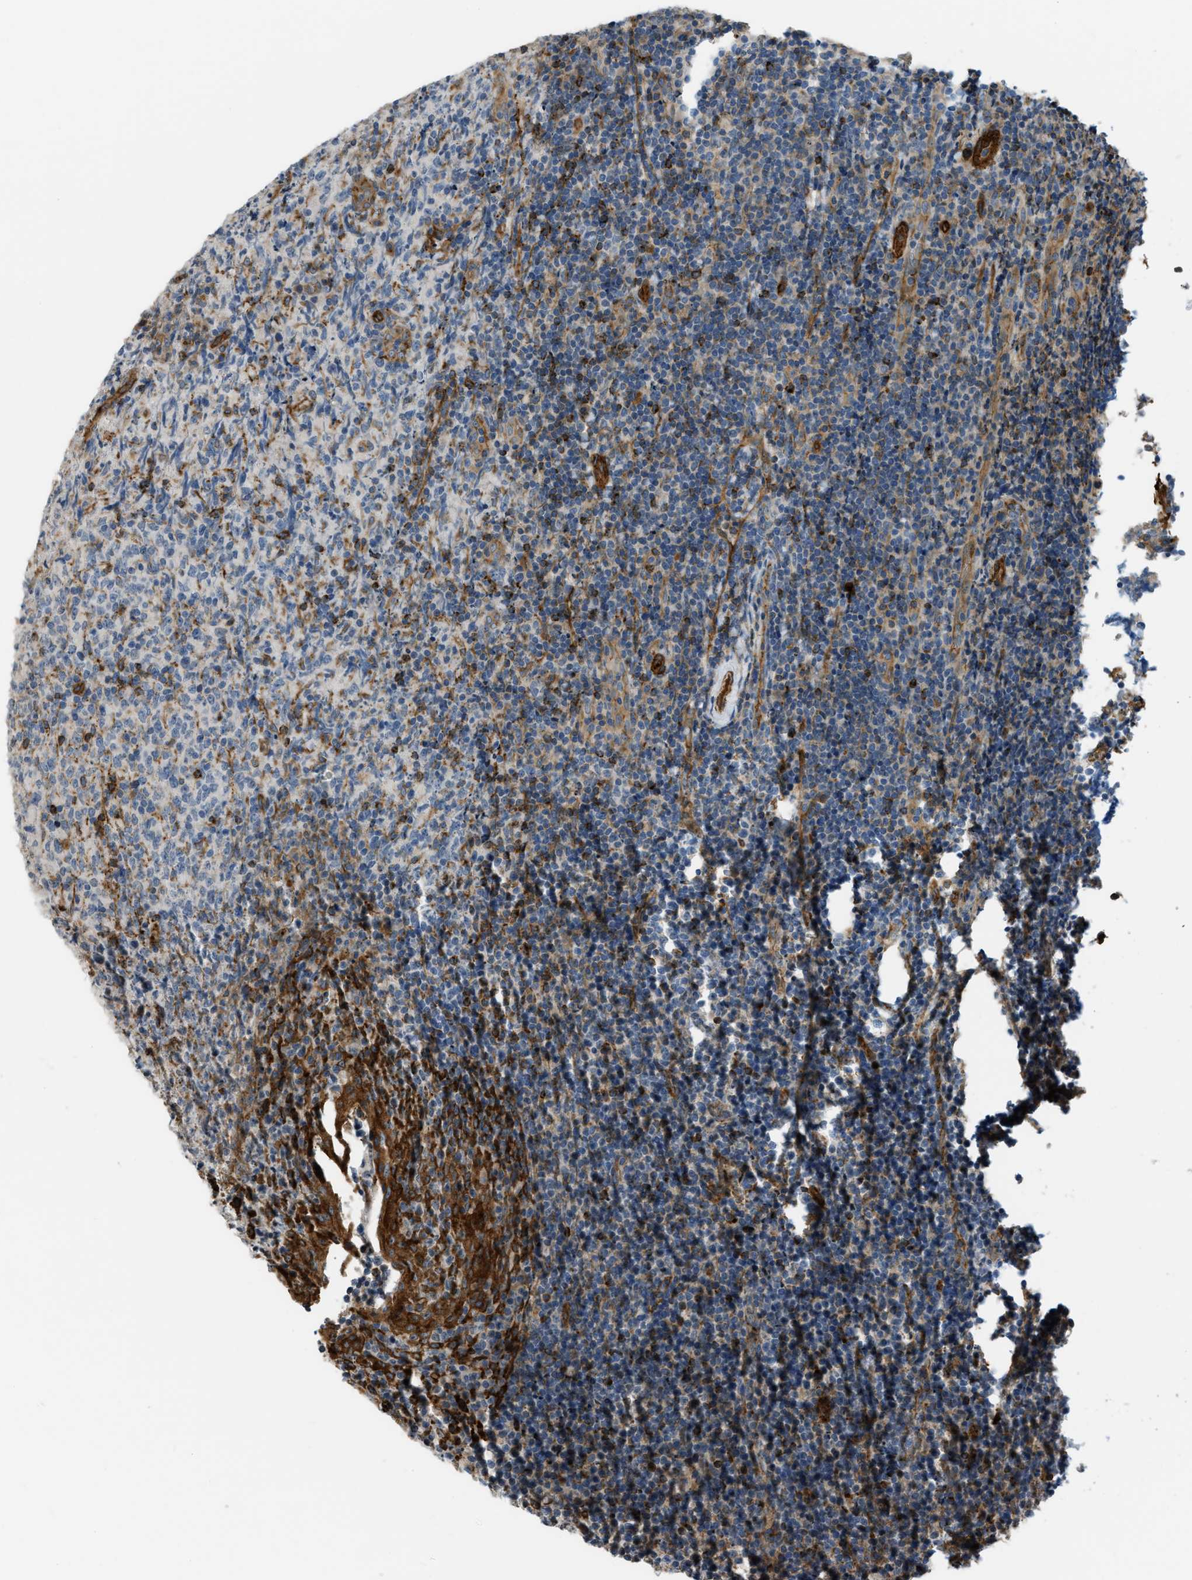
{"staining": {"intensity": "negative", "quantity": "none", "location": "none"}, "tissue": "lymphoma", "cell_type": "Tumor cells", "image_type": "cancer", "snomed": [{"axis": "morphology", "description": "Malignant lymphoma, non-Hodgkin's type, High grade"}, {"axis": "topography", "description": "Tonsil"}], "caption": "This is a histopathology image of IHC staining of malignant lymphoma, non-Hodgkin's type (high-grade), which shows no staining in tumor cells.", "gene": "KIAA1671", "patient": {"sex": "female", "age": 36}}